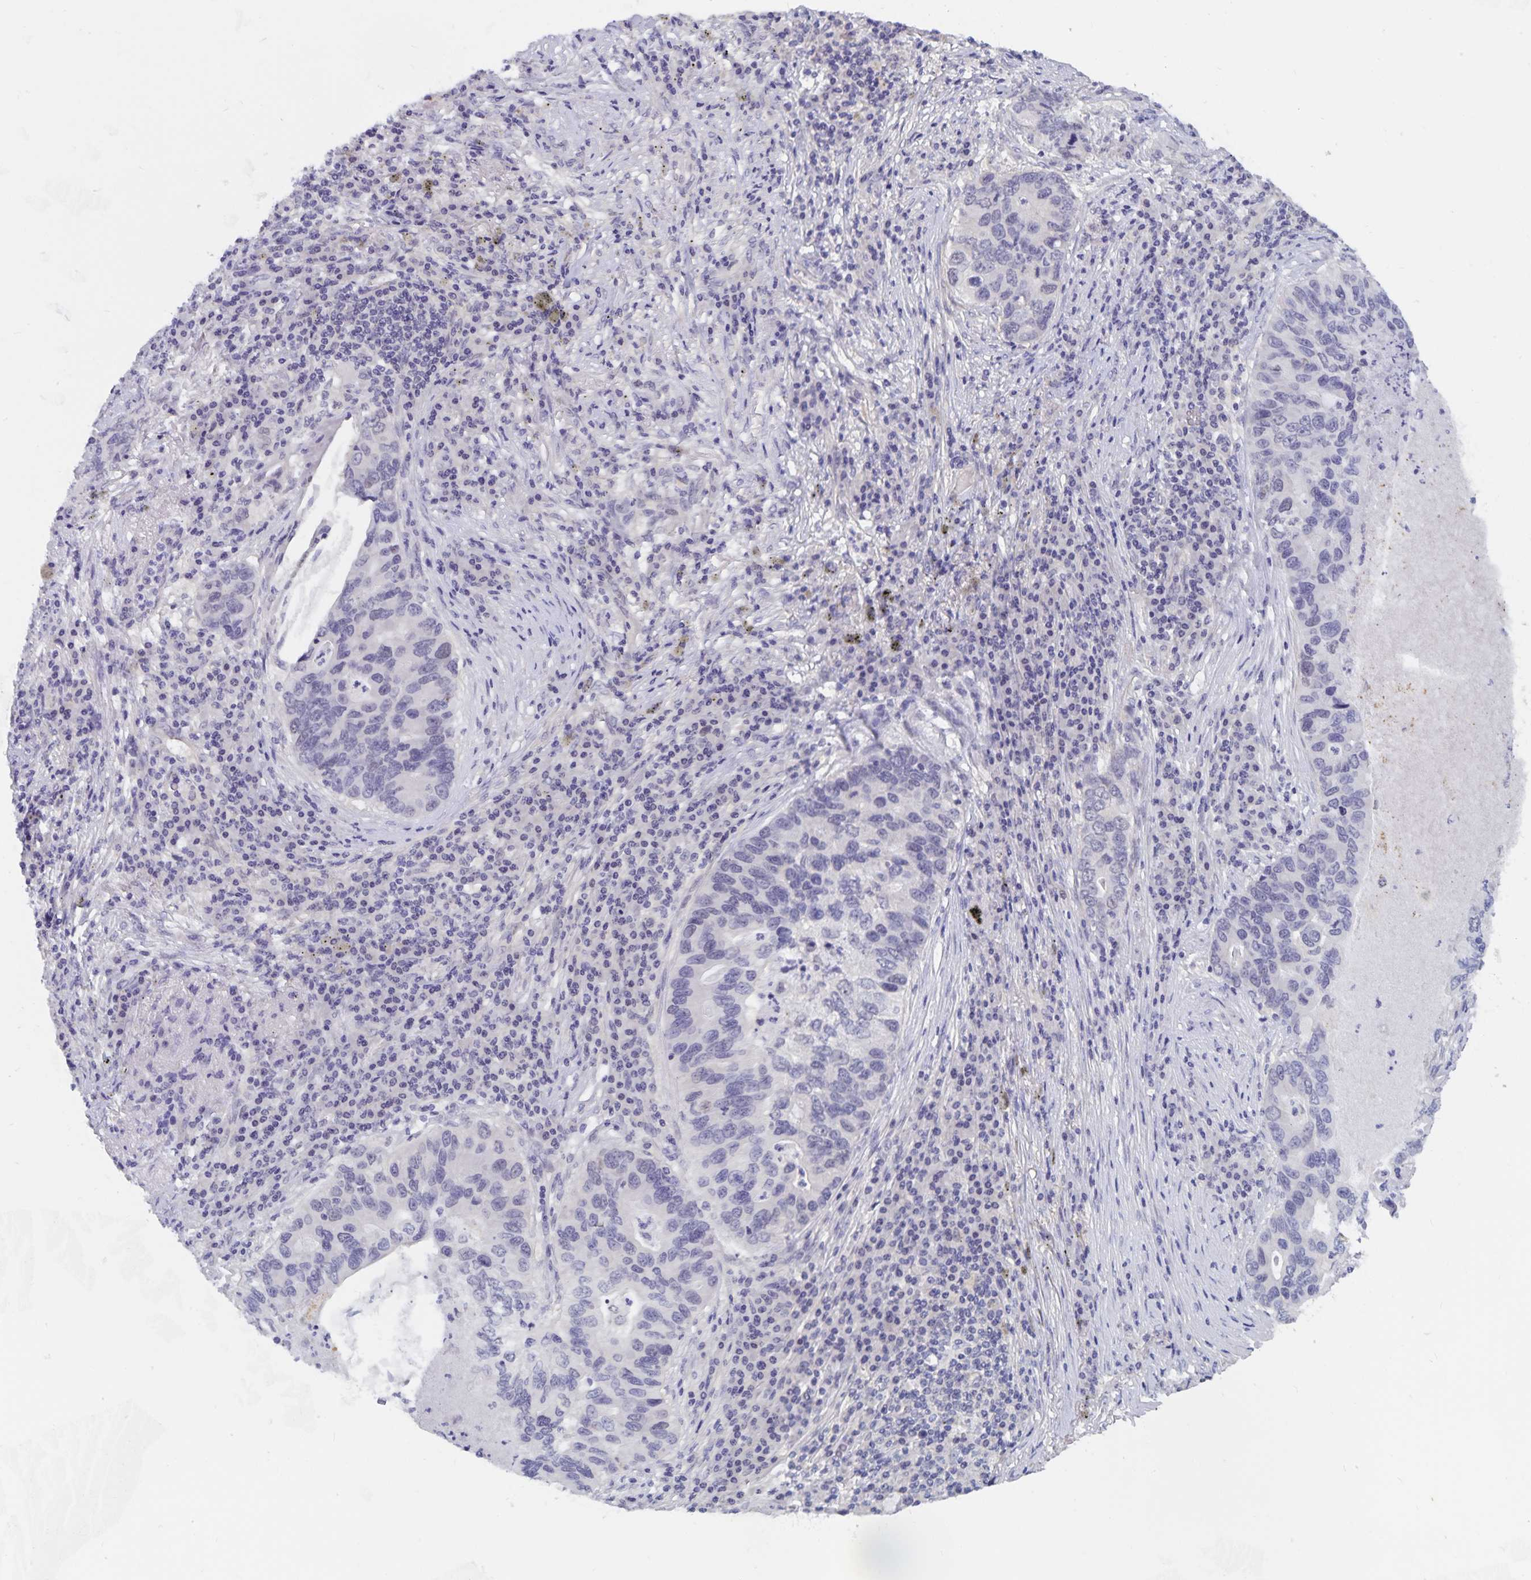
{"staining": {"intensity": "negative", "quantity": "none", "location": "none"}, "tissue": "lung cancer", "cell_type": "Tumor cells", "image_type": "cancer", "snomed": [{"axis": "morphology", "description": "Adenocarcinoma, NOS"}, {"axis": "morphology", "description": "Adenocarcinoma, metastatic, NOS"}, {"axis": "topography", "description": "Lymph node"}, {"axis": "topography", "description": "Lung"}], "caption": "There is no significant expression in tumor cells of adenocarcinoma (lung).", "gene": "BAG6", "patient": {"sex": "female", "age": 54}}